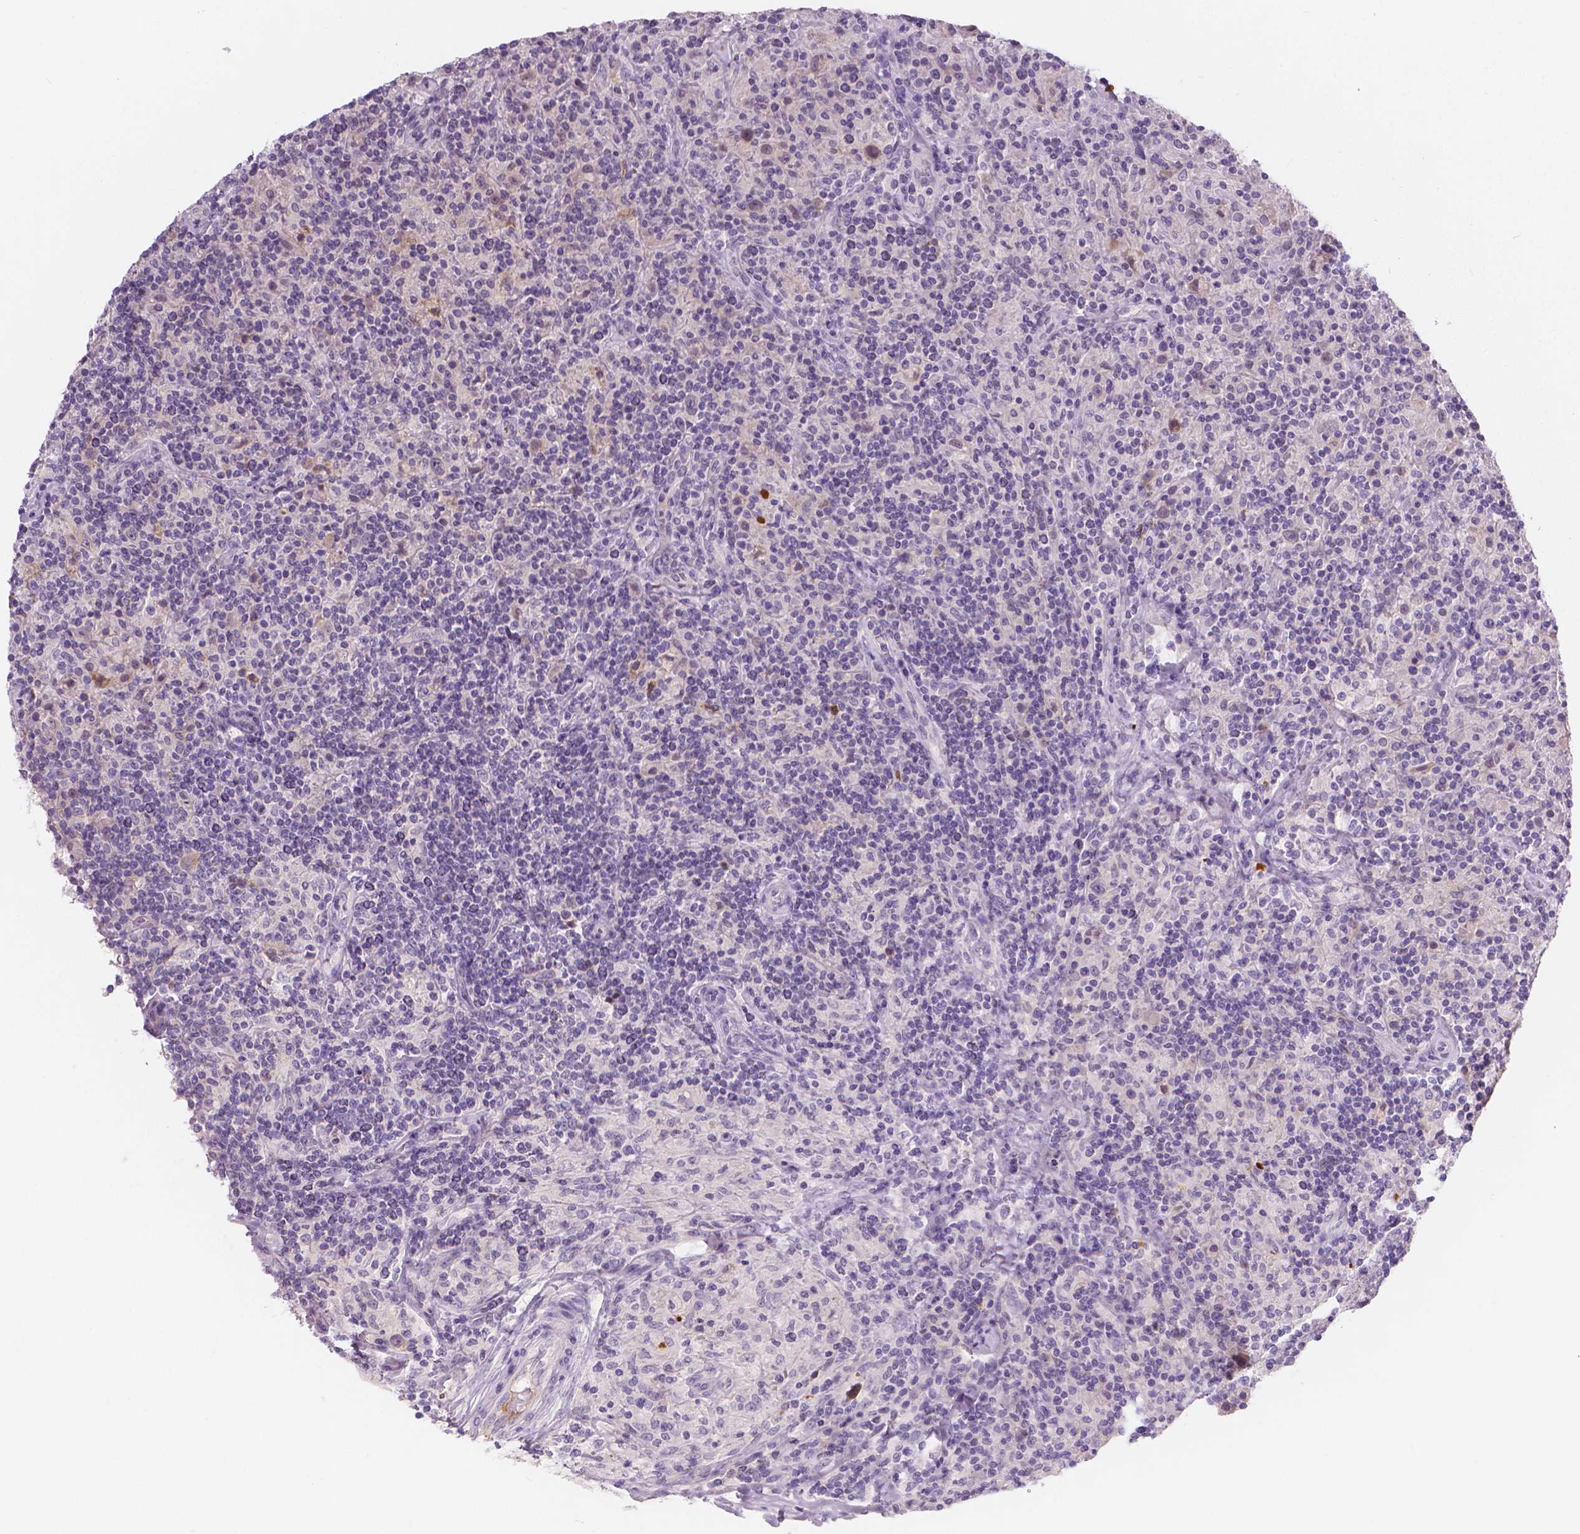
{"staining": {"intensity": "negative", "quantity": "none", "location": "none"}, "tissue": "lymphoma", "cell_type": "Tumor cells", "image_type": "cancer", "snomed": [{"axis": "morphology", "description": "Hodgkin's disease, NOS"}, {"axis": "topography", "description": "Lymph node"}], "caption": "Human Hodgkin's disease stained for a protein using immunohistochemistry exhibits no positivity in tumor cells.", "gene": "APOA4", "patient": {"sex": "male", "age": 70}}